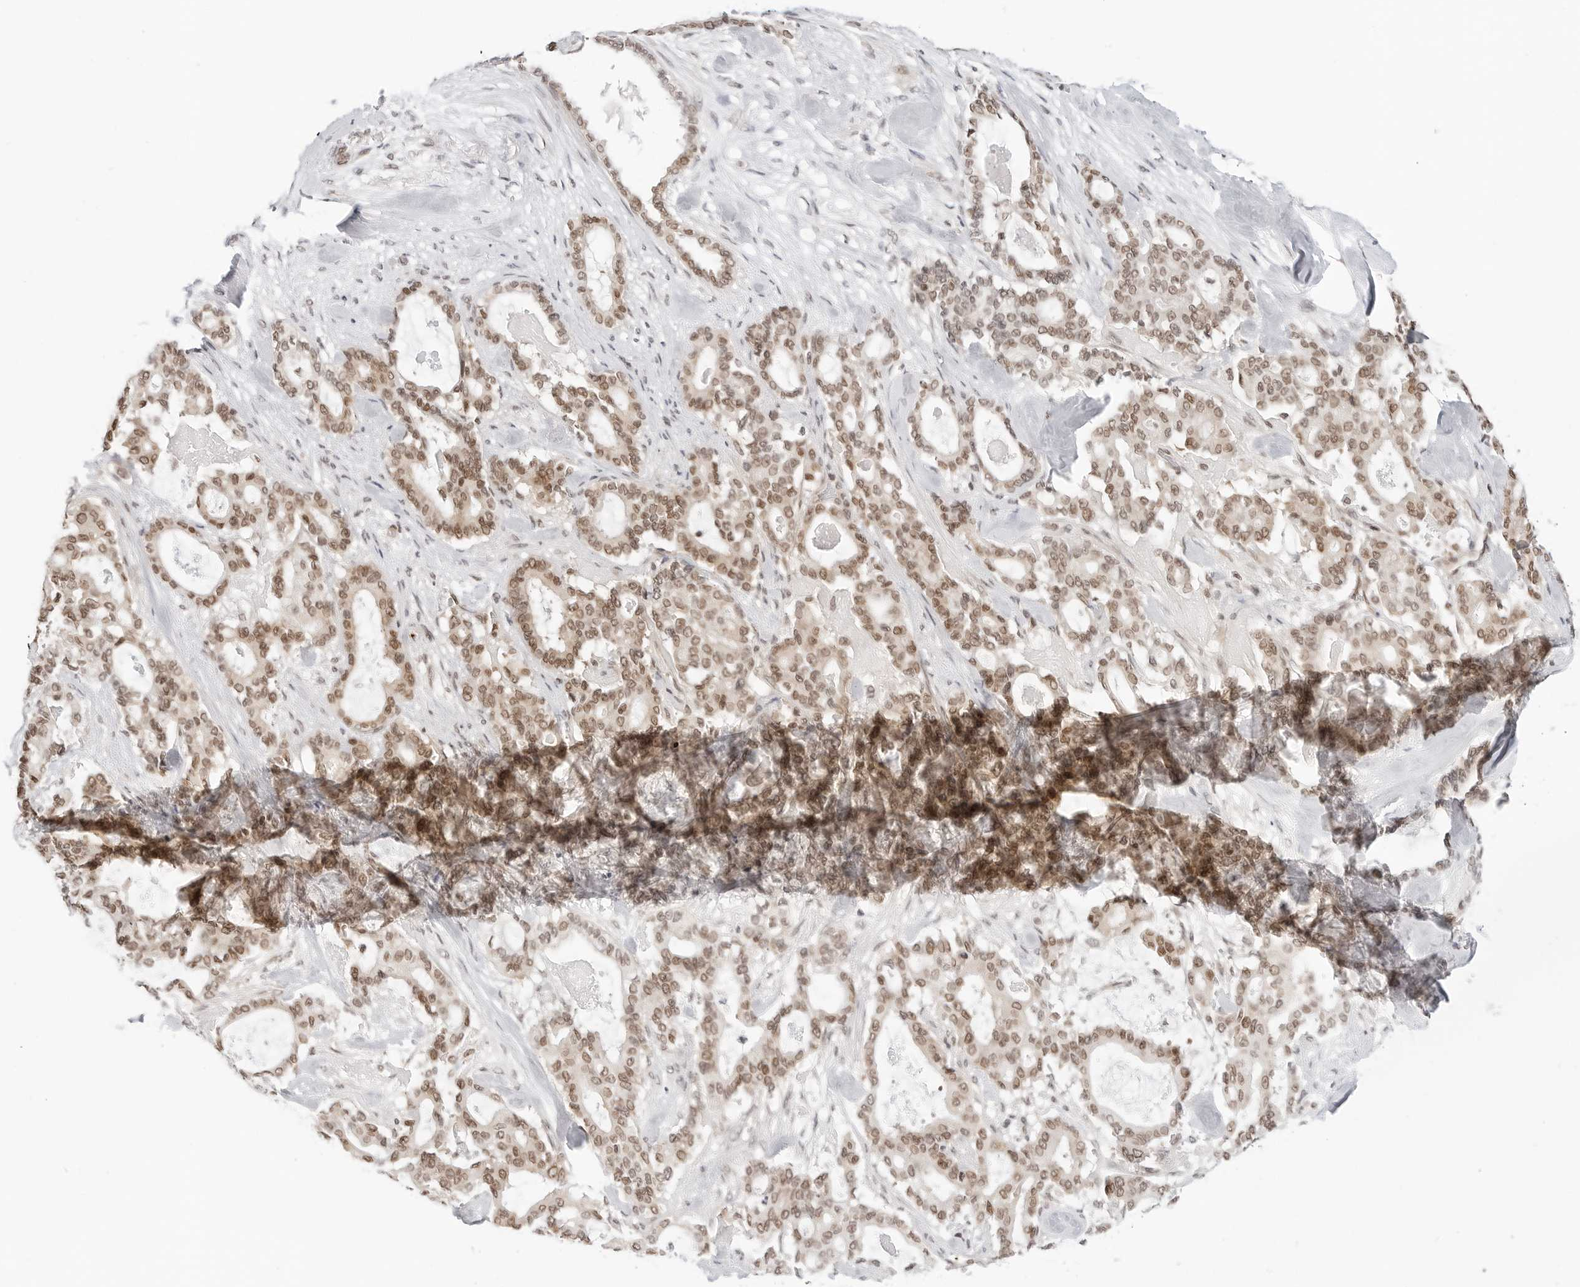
{"staining": {"intensity": "moderate", "quantity": ">75%", "location": "cytoplasmic/membranous,nuclear"}, "tissue": "pancreatic cancer", "cell_type": "Tumor cells", "image_type": "cancer", "snomed": [{"axis": "morphology", "description": "Adenocarcinoma, NOS"}, {"axis": "topography", "description": "Pancreas"}], "caption": "A medium amount of moderate cytoplasmic/membranous and nuclear staining is identified in about >75% of tumor cells in pancreatic cancer (adenocarcinoma) tissue. (Brightfield microscopy of DAB IHC at high magnification).", "gene": "METAP1", "patient": {"sex": "male", "age": 63}}